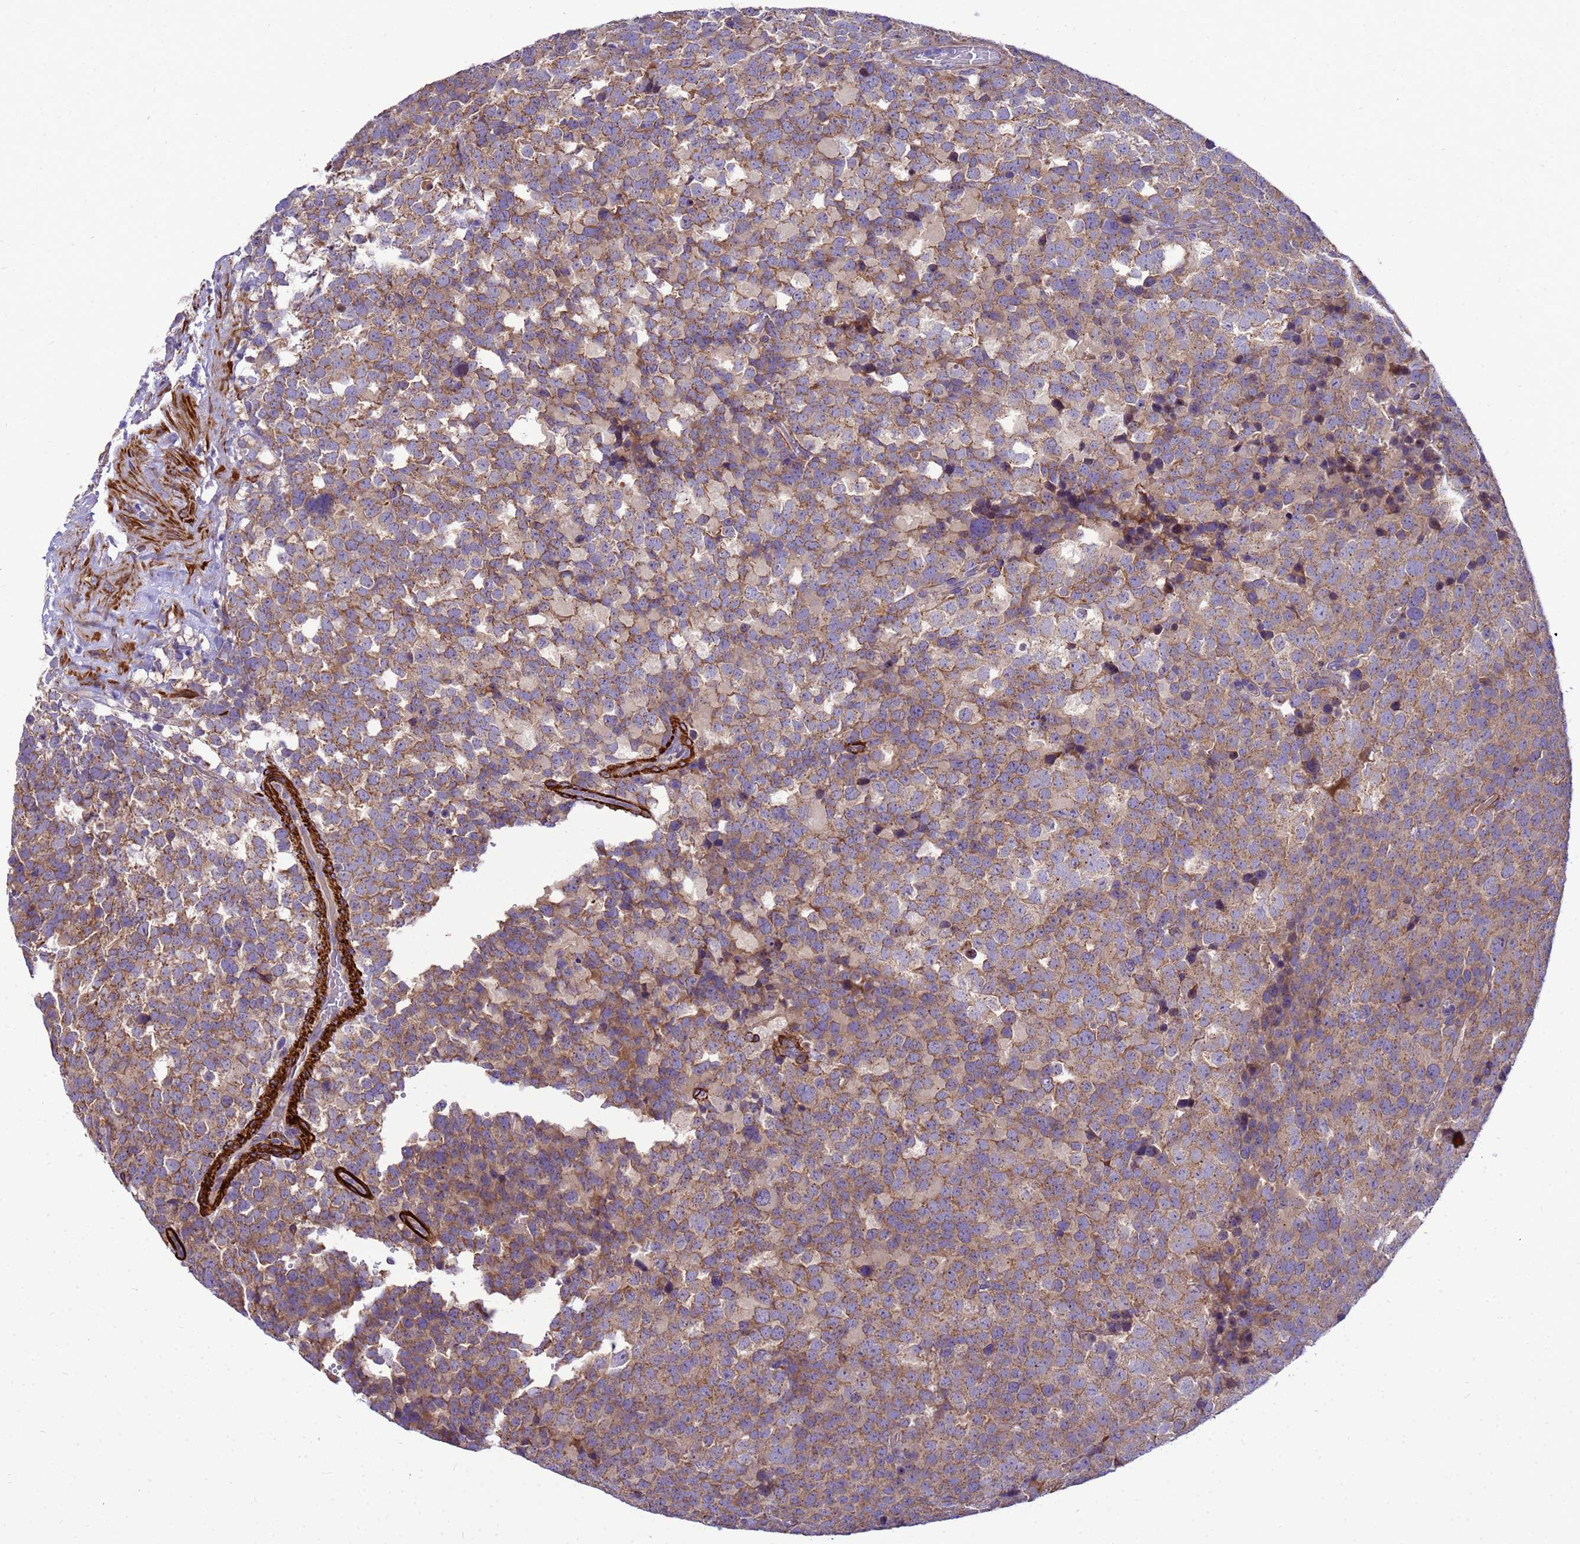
{"staining": {"intensity": "moderate", "quantity": ">75%", "location": "cytoplasmic/membranous"}, "tissue": "testis cancer", "cell_type": "Tumor cells", "image_type": "cancer", "snomed": [{"axis": "morphology", "description": "Seminoma, NOS"}, {"axis": "topography", "description": "Testis"}], "caption": "This is a histology image of IHC staining of testis seminoma, which shows moderate expression in the cytoplasmic/membranous of tumor cells.", "gene": "POP7", "patient": {"sex": "male", "age": 71}}